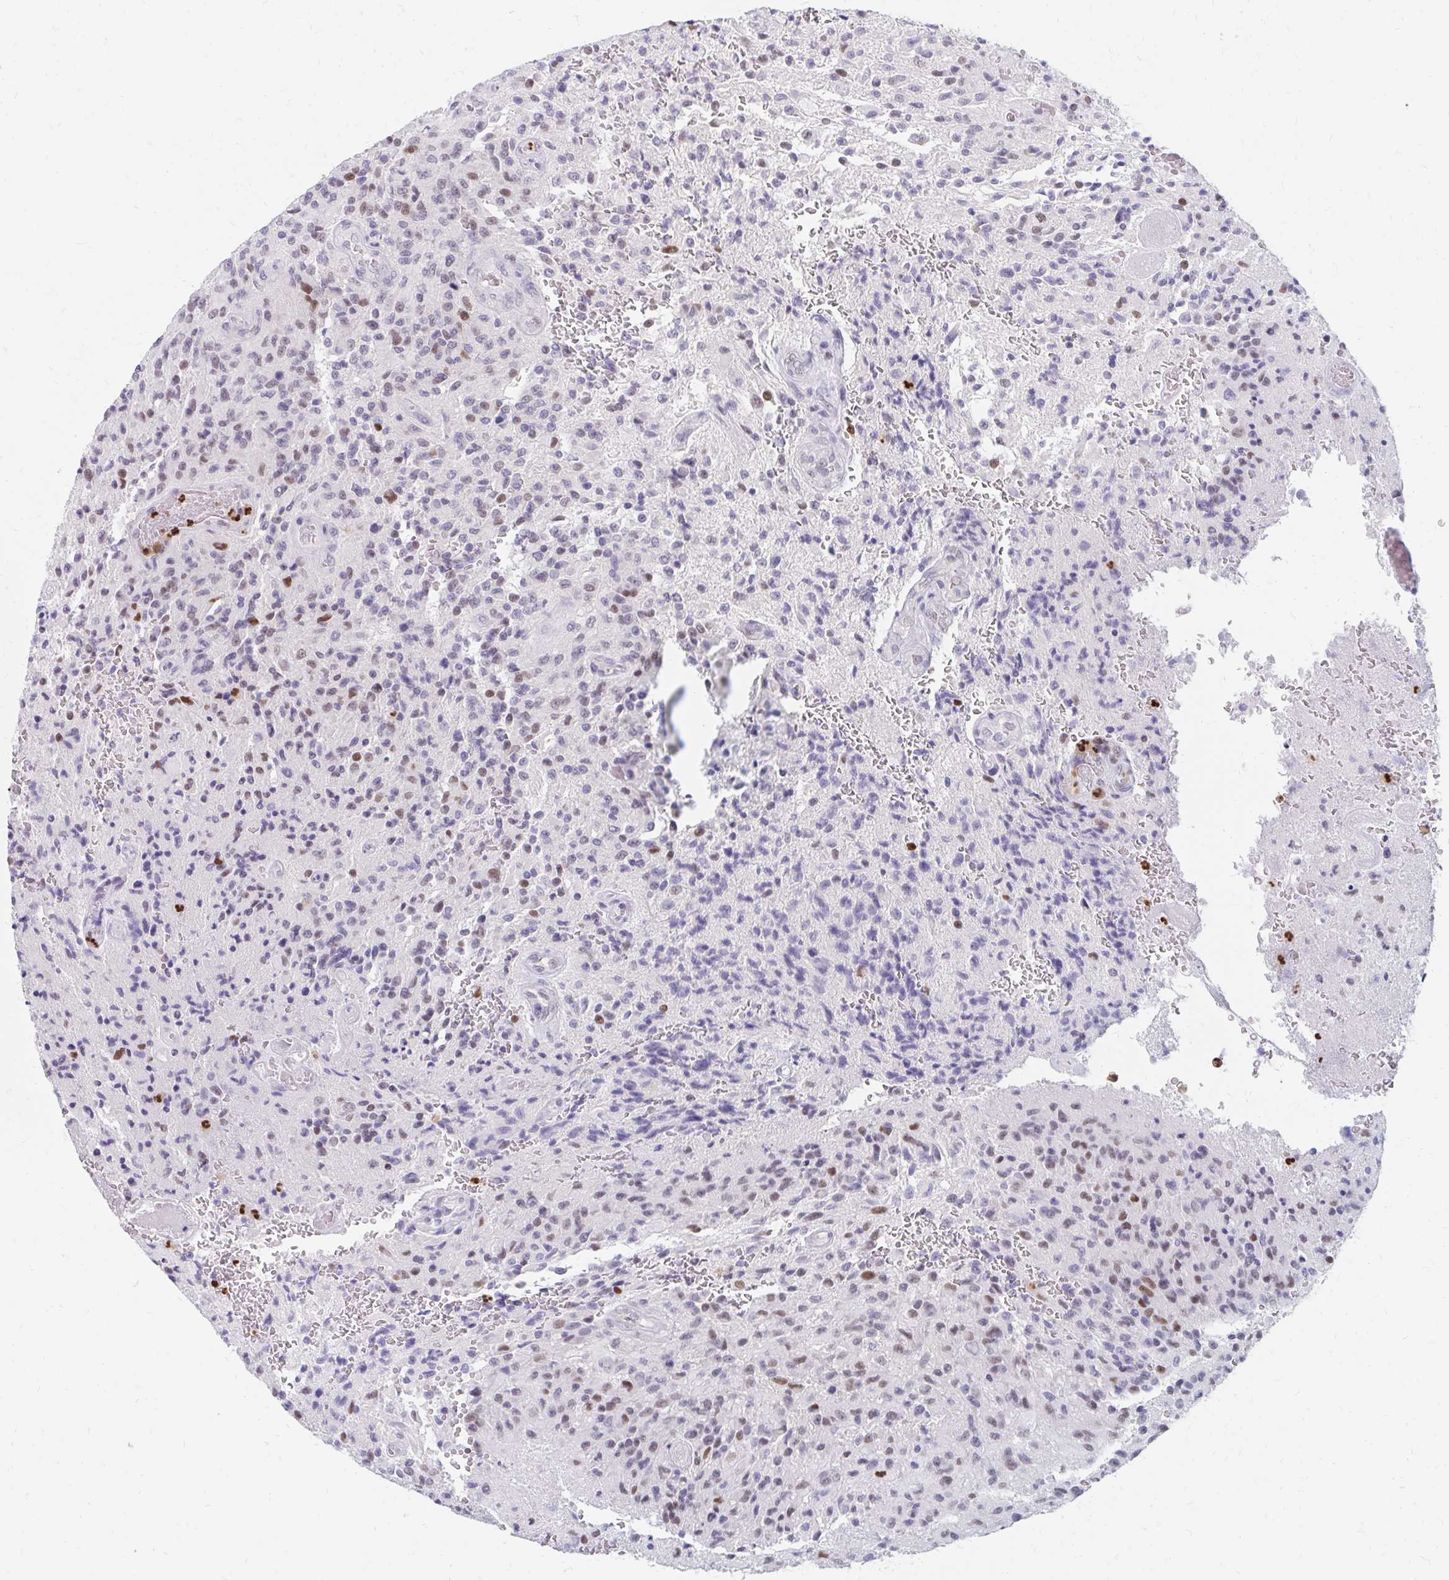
{"staining": {"intensity": "weak", "quantity": "<25%", "location": "nuclear"}, "tissue": "glioma", "cell_type": "Tumor cells", "image_type": "cancer", "snomed": [{"axis": "morphology", "description": "Normal tissue, NOS"}, {"axis": "morphology", "description": "Glioma, malignant, High grade"}, {"axis": "topography", "description": "Cerebral cortex"}], "caption": "Immunohistochemical staining of glioma shows no significant expression in tumor cells. (Brightfield microscopy of DAB (3,3'-diaminobenzidine) IHC at high magnification).", "gene": "PLK3", "patient": {"sex": "male", "age": 56}}